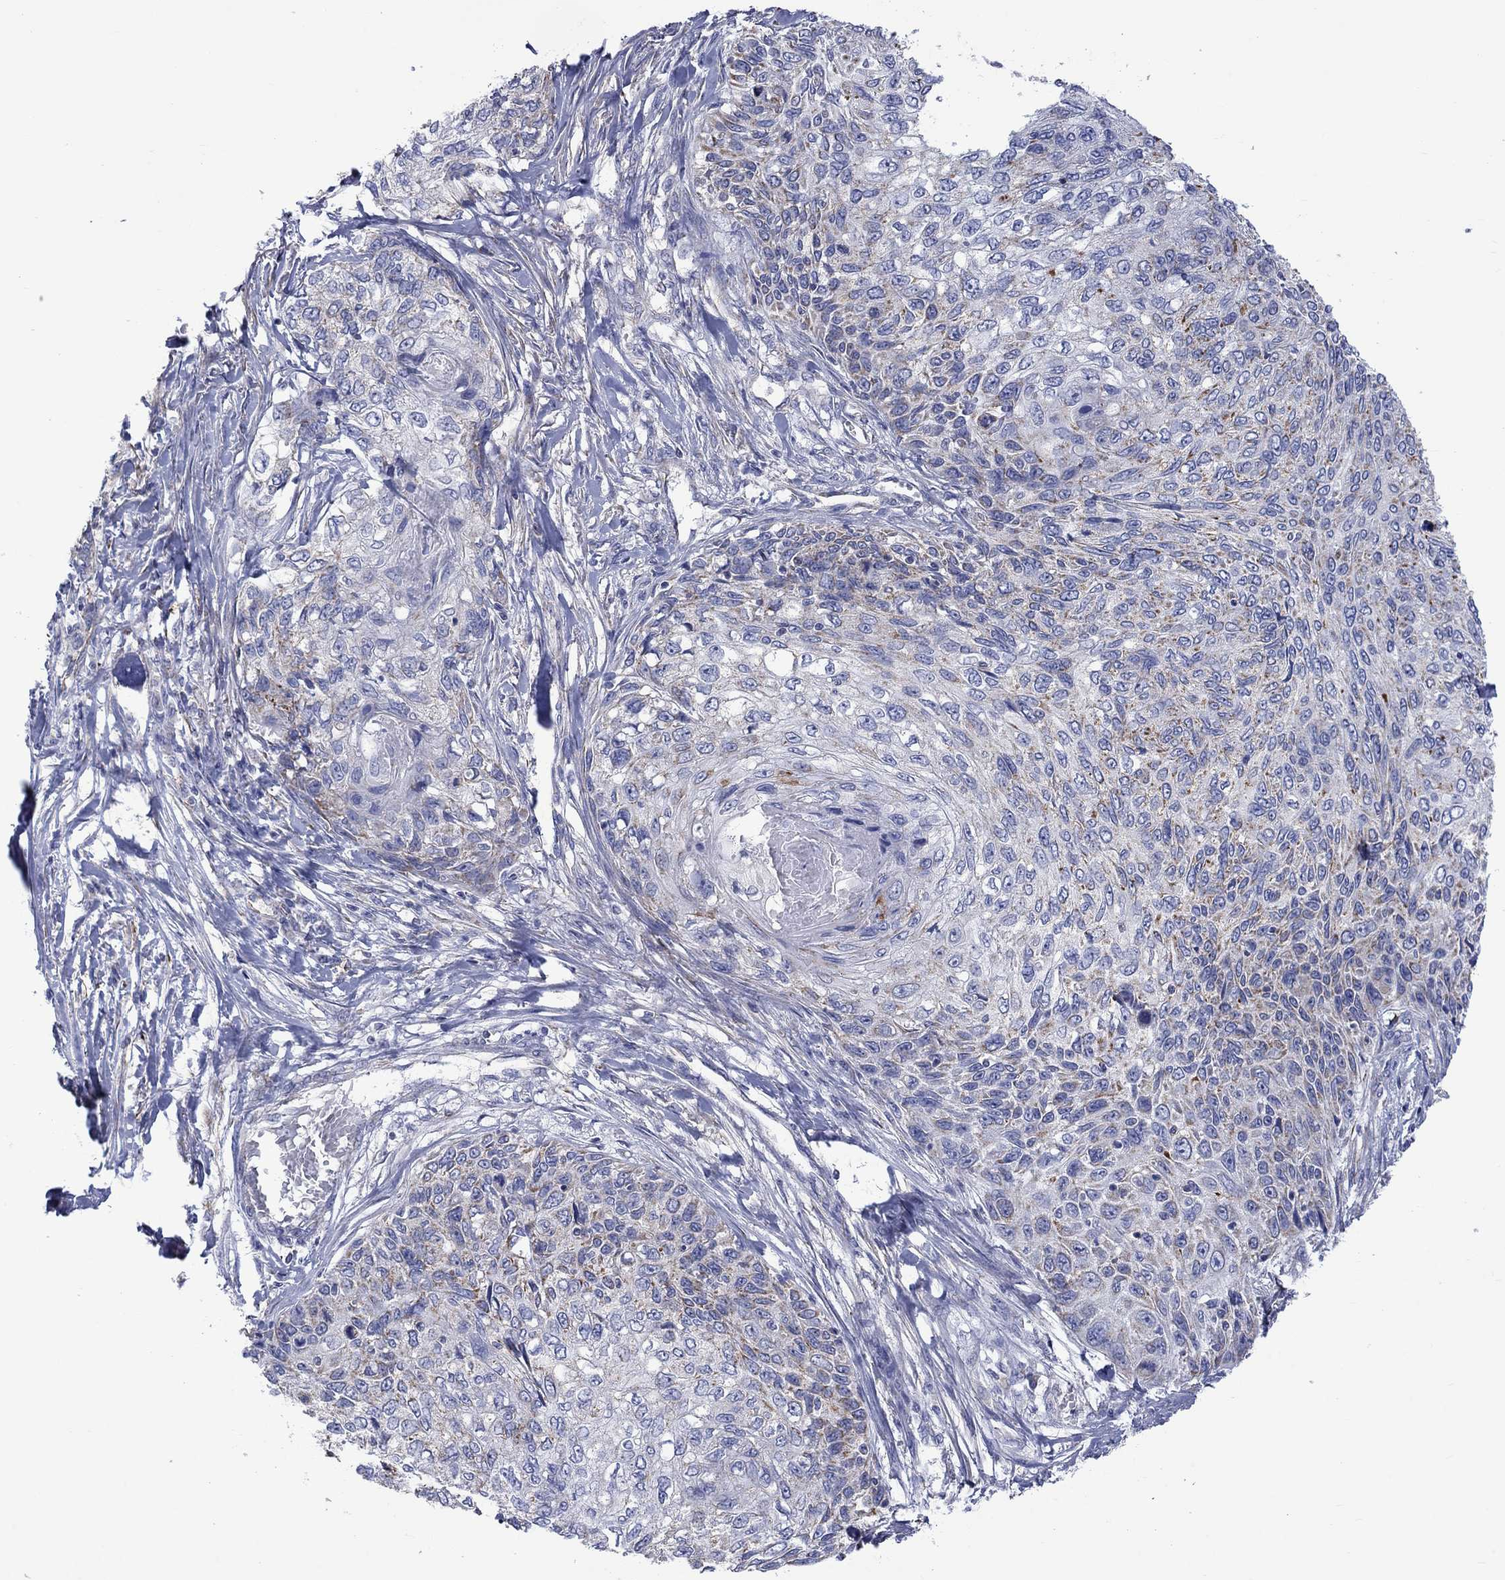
{"staining": {"intensity": "moderate", "quantity": "<25%", "location": "cytoplasmic/membranous"}, "tissue": "skin cancer", "cell_type": "Tumor cells", "image_type": "cancer", "snomed": [{"axis": "morphology", "description": "Squamous cell carcinoma, NOS"}, {"axis": "topography", "description": "Skin"}], "caption": "Immunohistochemical staining of human skin cancer demonstrates moderate cytoplasmic/membranous protein positivity in approximately <25% of tumor cells.", "gene": "CISD1", "patient": {"sex": "male", "age": 92}}